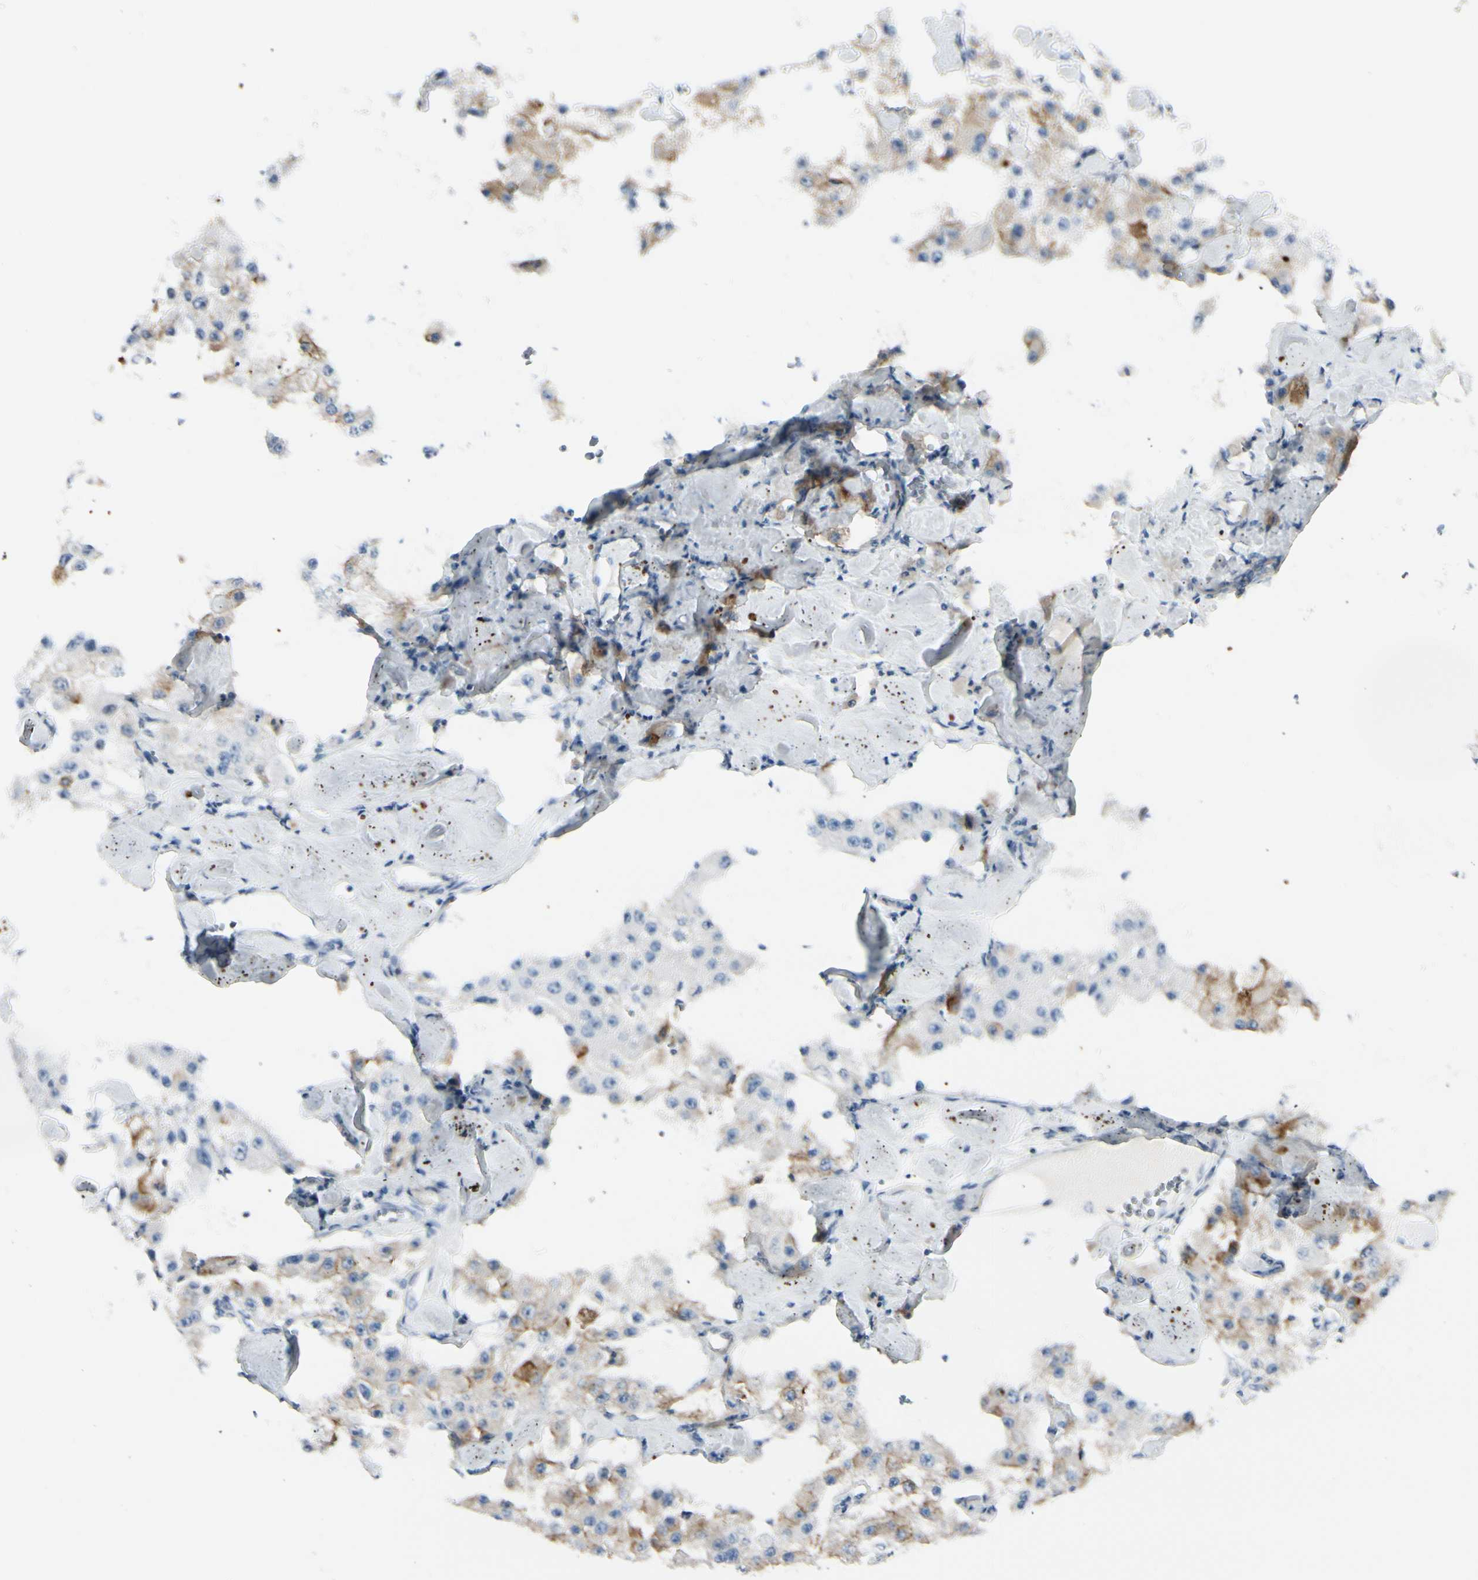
{"staining": {"intensity": "moderate", "quantity": "25%-75%", "location": "cytoplasmic/membranous"}, "tissue": "carcinoid", "cell_type": "Tumor cells", "image_type": "cancer", "snomed": [{"axis": "morphology", "description": "Carcinoid, malignant, NOS"}, {"axis": "topography", "description": "Pancreas"}], "caption": "A high-resolution histopathology image shows immunohistochemistry (IHC) staining of malignant carcinoid, which shows moderate cytoplasmic/membranous staining in about 25%-75% of tumor cells. (DAB (3,3'-diaminobenzidine) = brown stain, brightfield microscopy at high magnification).", "gene": "CDHR5", "patient": {"sex": "male", "age": 41}}